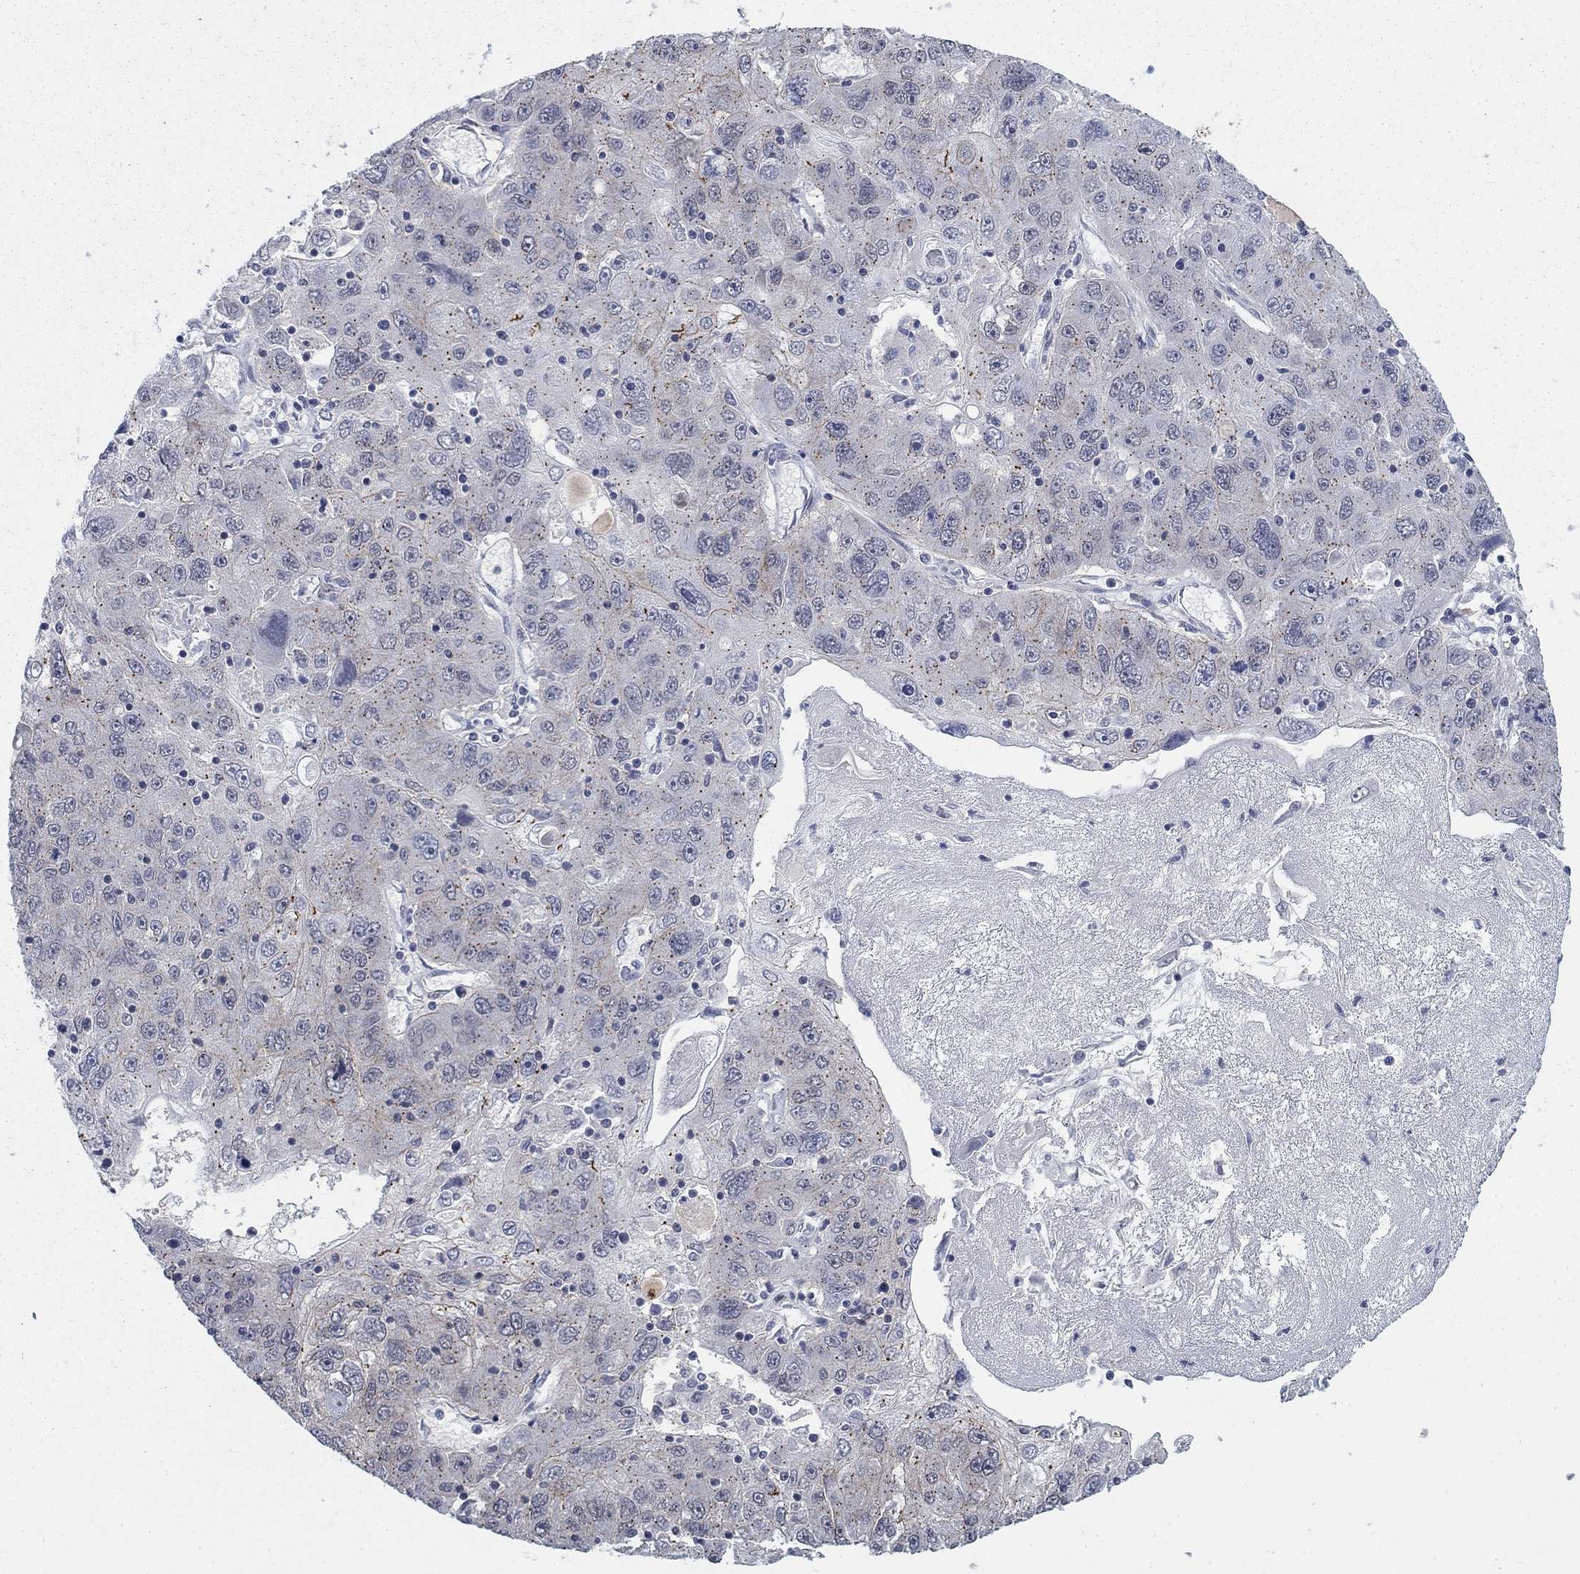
{"staining": {"intensity": "moderate", "quantity": ">75%", "location": "cytoplasmic/membranous"}, "tissue": "stomach cancer", "cell_type": "Tumor cells", "image_type": "cancer", "snomed": [{"axis": "morphology", "description": "Adenocarcinoma, NOS"}, {"axis": "topography", "description": "Stomach"}], "caption": "Stomach cancer was stained to show a protein in brown. There is medium levels of moderate cytoplasmic/membranous expression in about >75% of tumor cells. (DAB IHC, brown staining for protein, blue staining for nuclei).", "gene": "SH3RF1", "patient": {"sex": "male", "age": 56}}